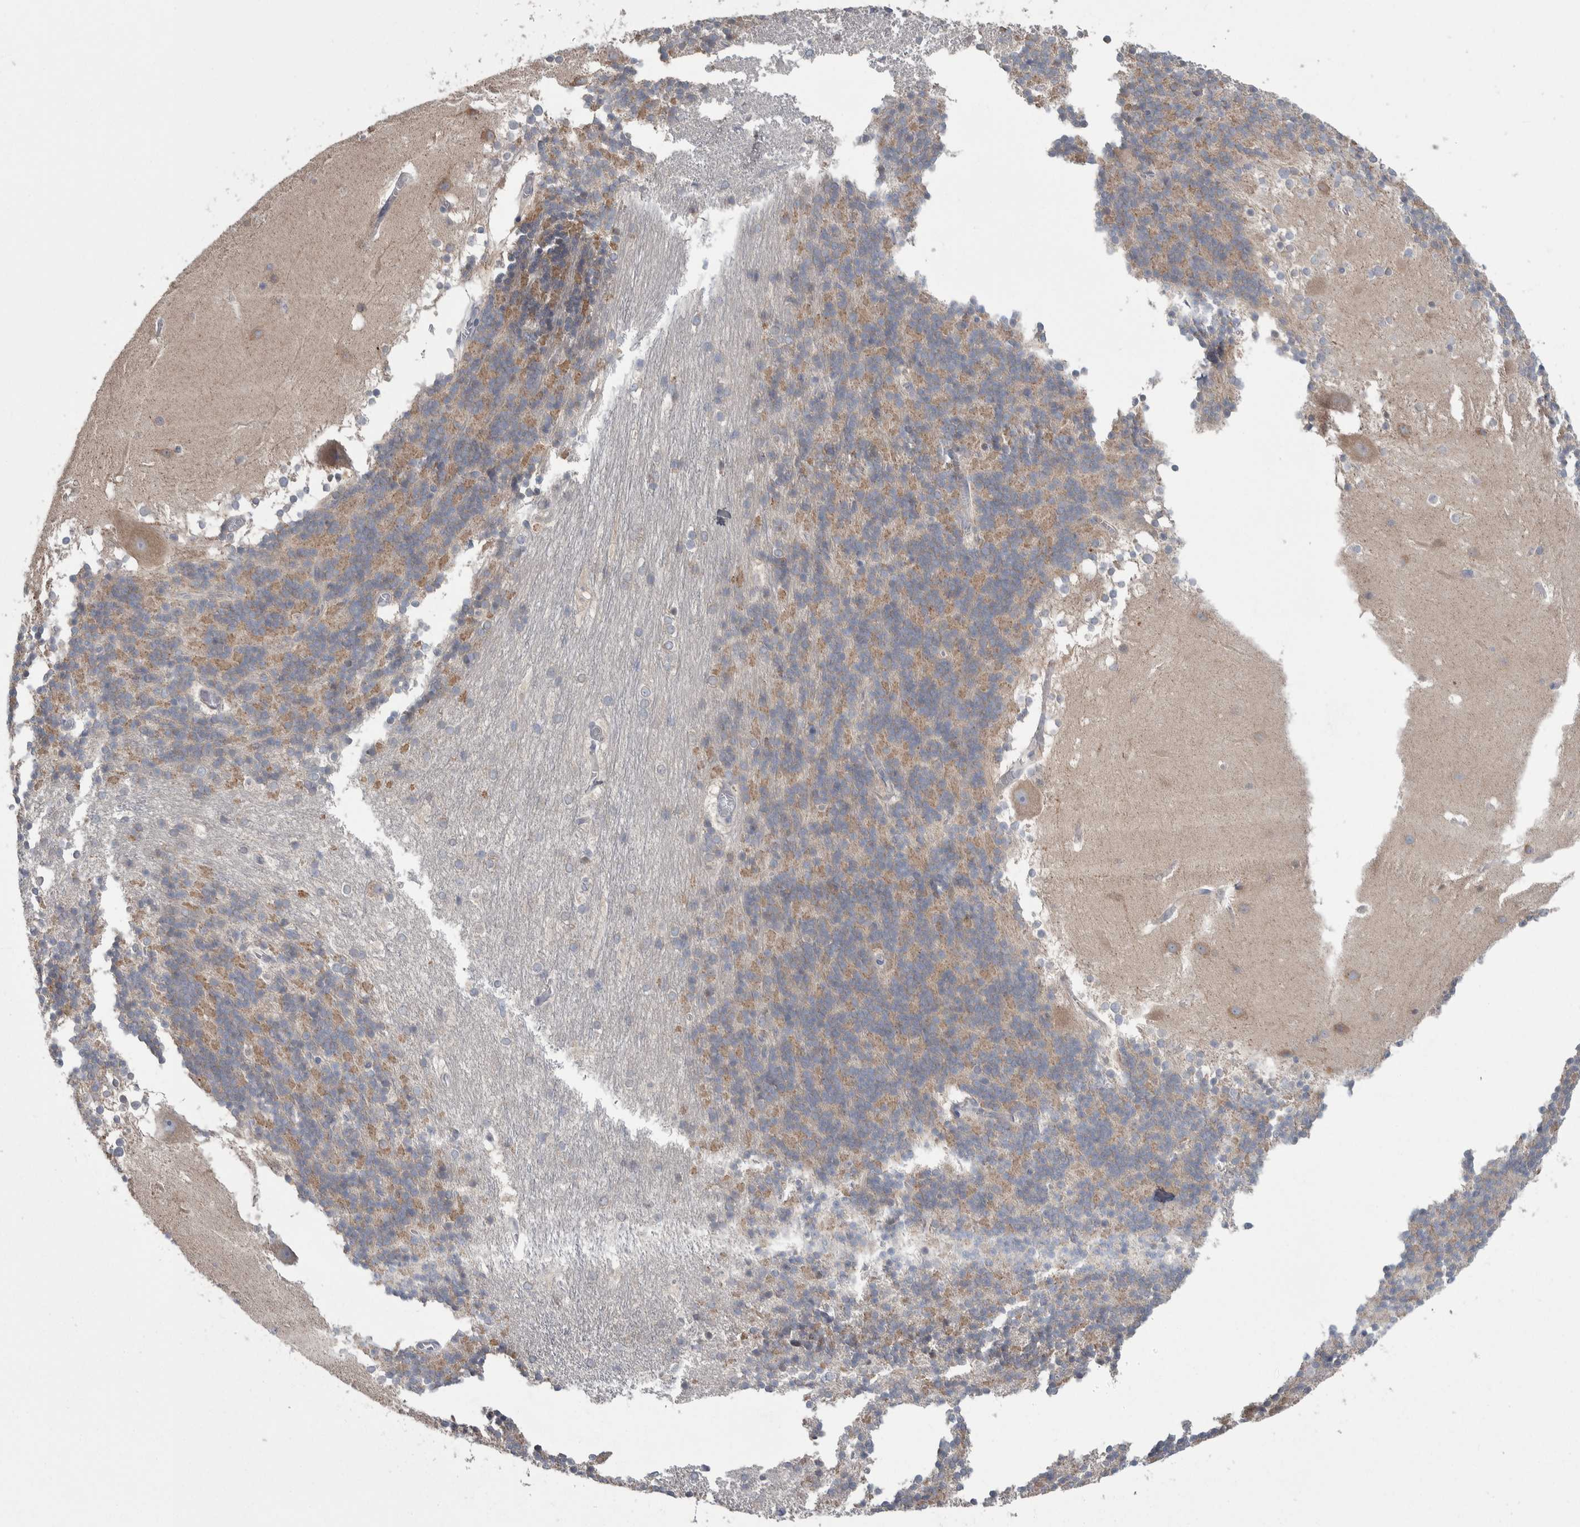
{"staining": {"intensity": "weak", "quantity": ">75%", "location": "cytoplasmic/membranous"}, "tissue": "cerebellum", "cell_type": "Cells in granular layer", "image_type": "normal", "snomed": [{"axis": "morphology", "description": "Normal tissue, NOS"}, {"axis": "topography", "description": "Cerebellum"}], "caption": "Cells in granular layer show weak cytoplasmic/membranous positivity in about >75% of cells in unremarkable cerebellum. The staining was performed using DAB to visualize the protein expression in brown, while the nuclei were stained in blue with hematoxylin (Magnification: 20x).", "gene": "GPHN", "patient": {"sex": "female", "age": 19}}